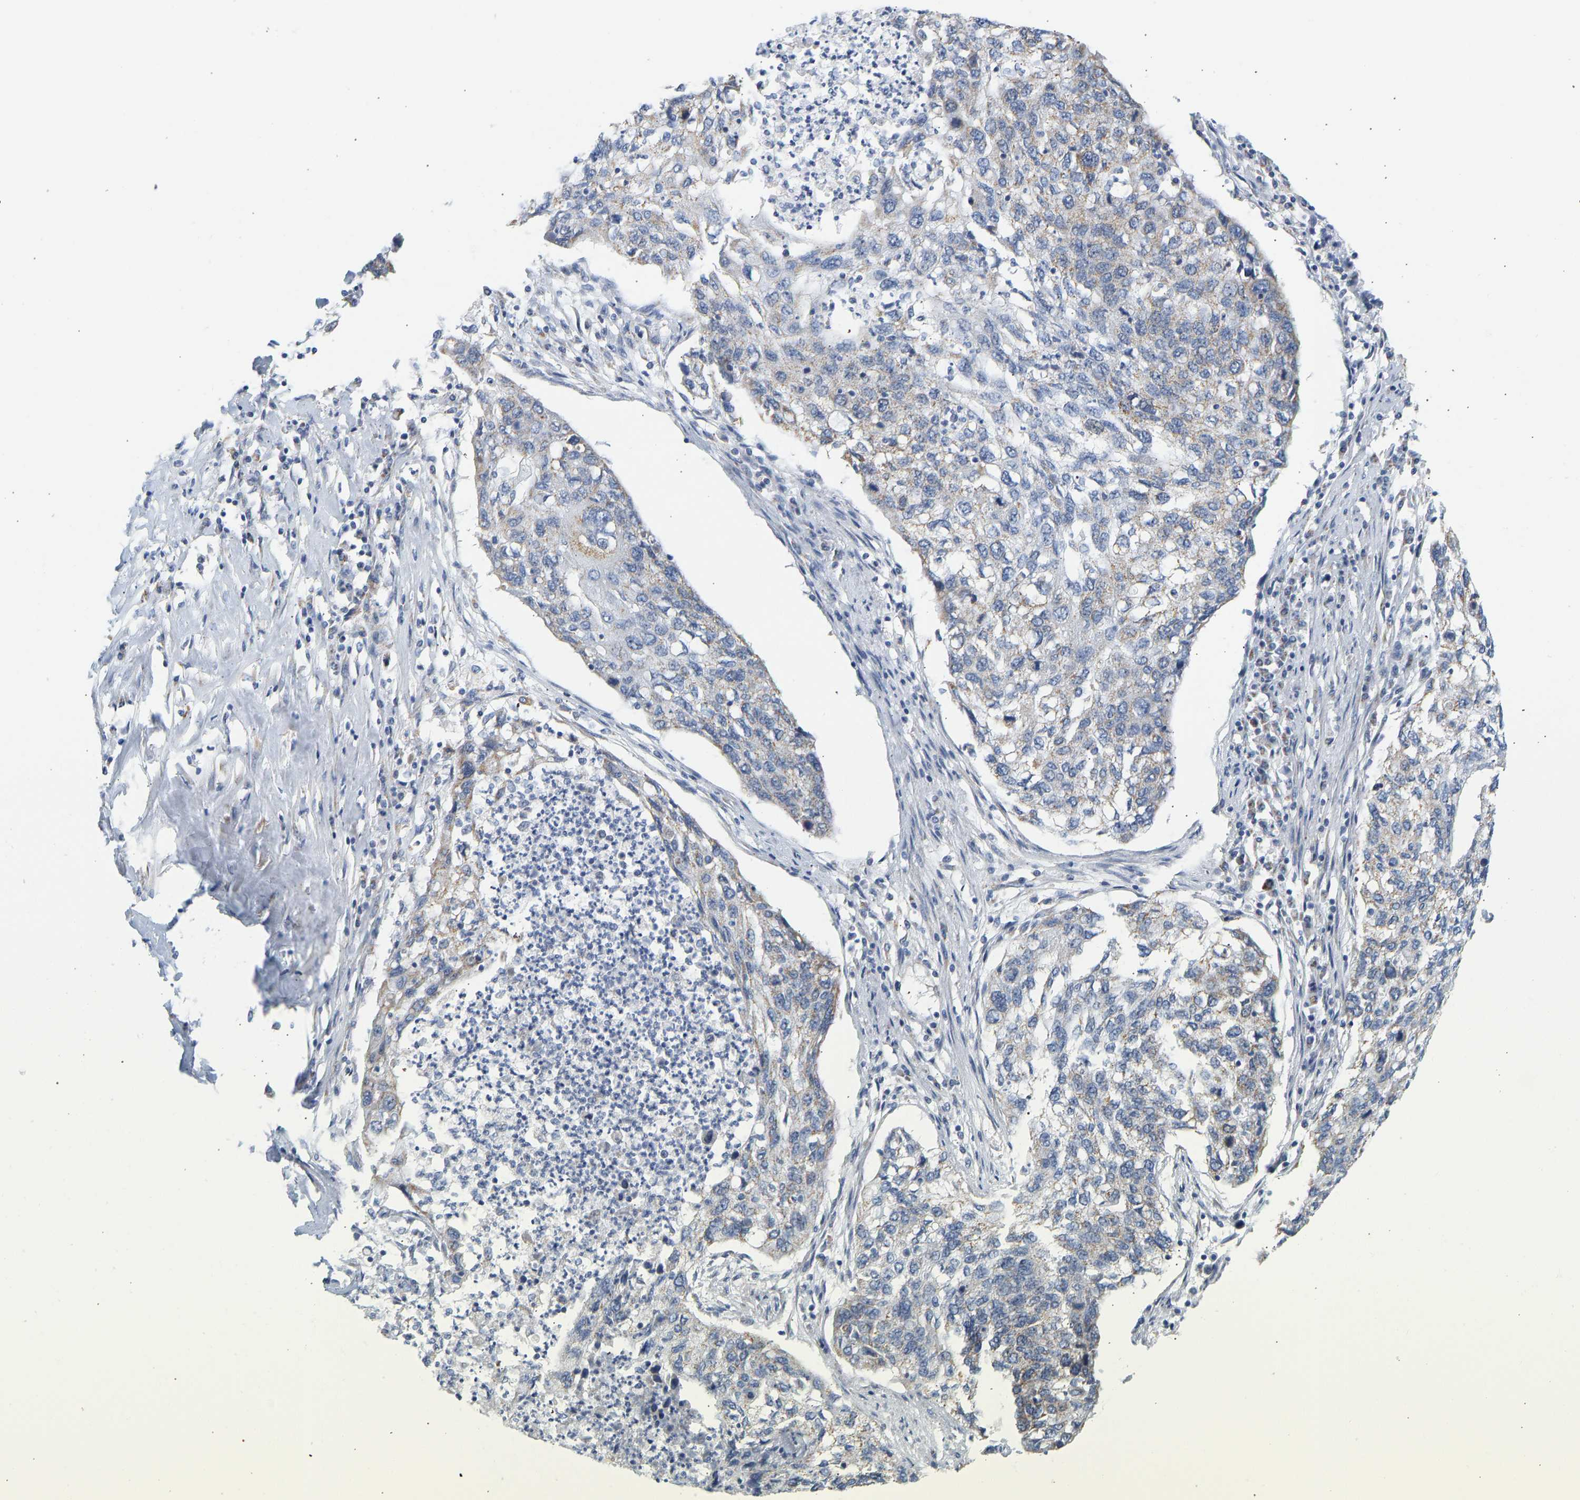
{"staining": {"intensity": "weak", "quantity": "<25%", "location": "cytoplasmic/membranous"}, "tissue": "lung cancer", "cell_type": "Tumor cells", "image_type": "cancer", "snomed": [{"axis": "morphology", "description": "Squamous cell carcinoma, NOS"}, {"axis": "topography", "description": "Lung"}], "caption": "Immunohistochemical staining of human lung squamous cell carcinoma shows no significant positivity in tumor cells.", "gene": "GRPEL2", "patient": {"sex": "female", "age": 63}}